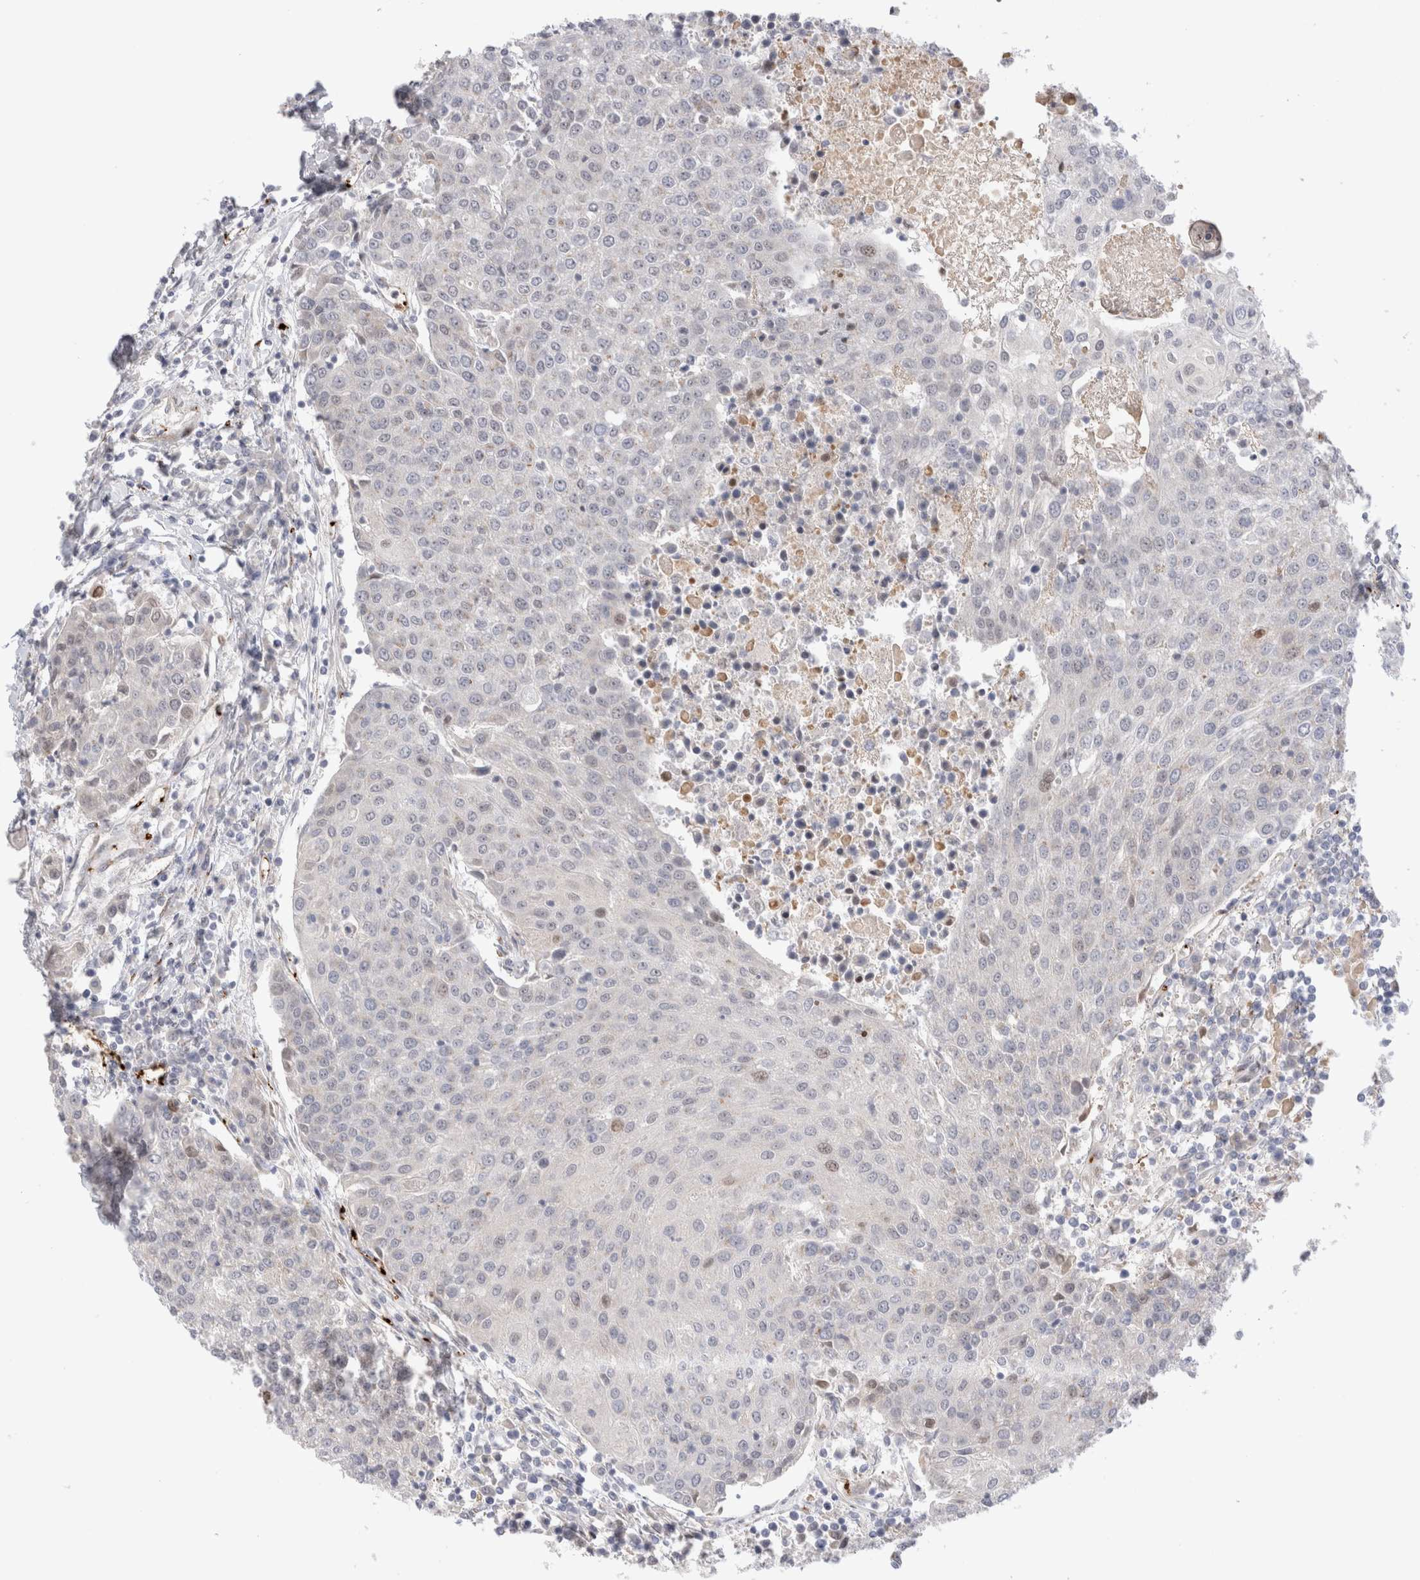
{"staining": {"intensity": "negative", "quantity": "none", "location": "none"}, "tissue": "urothelial cancer", "cell_type": "Tumor cells", "image_type": "cancer", "snomed": [{"axis": "morphology", "description": "Urothelial carcinoma, High grade"}, {"axis": "topography", "description": "Urinary bladder"}], "caption": "High magnification brightfield microscopy of urothelial cancer stained with DAB (3,3'-diaminobenzidine) (brown) and counterstained with hematoxylin (blue): tumor cells show no significant positivity.", "gene": "VPS28", "patient": {"sex": "female", "age": 85}}